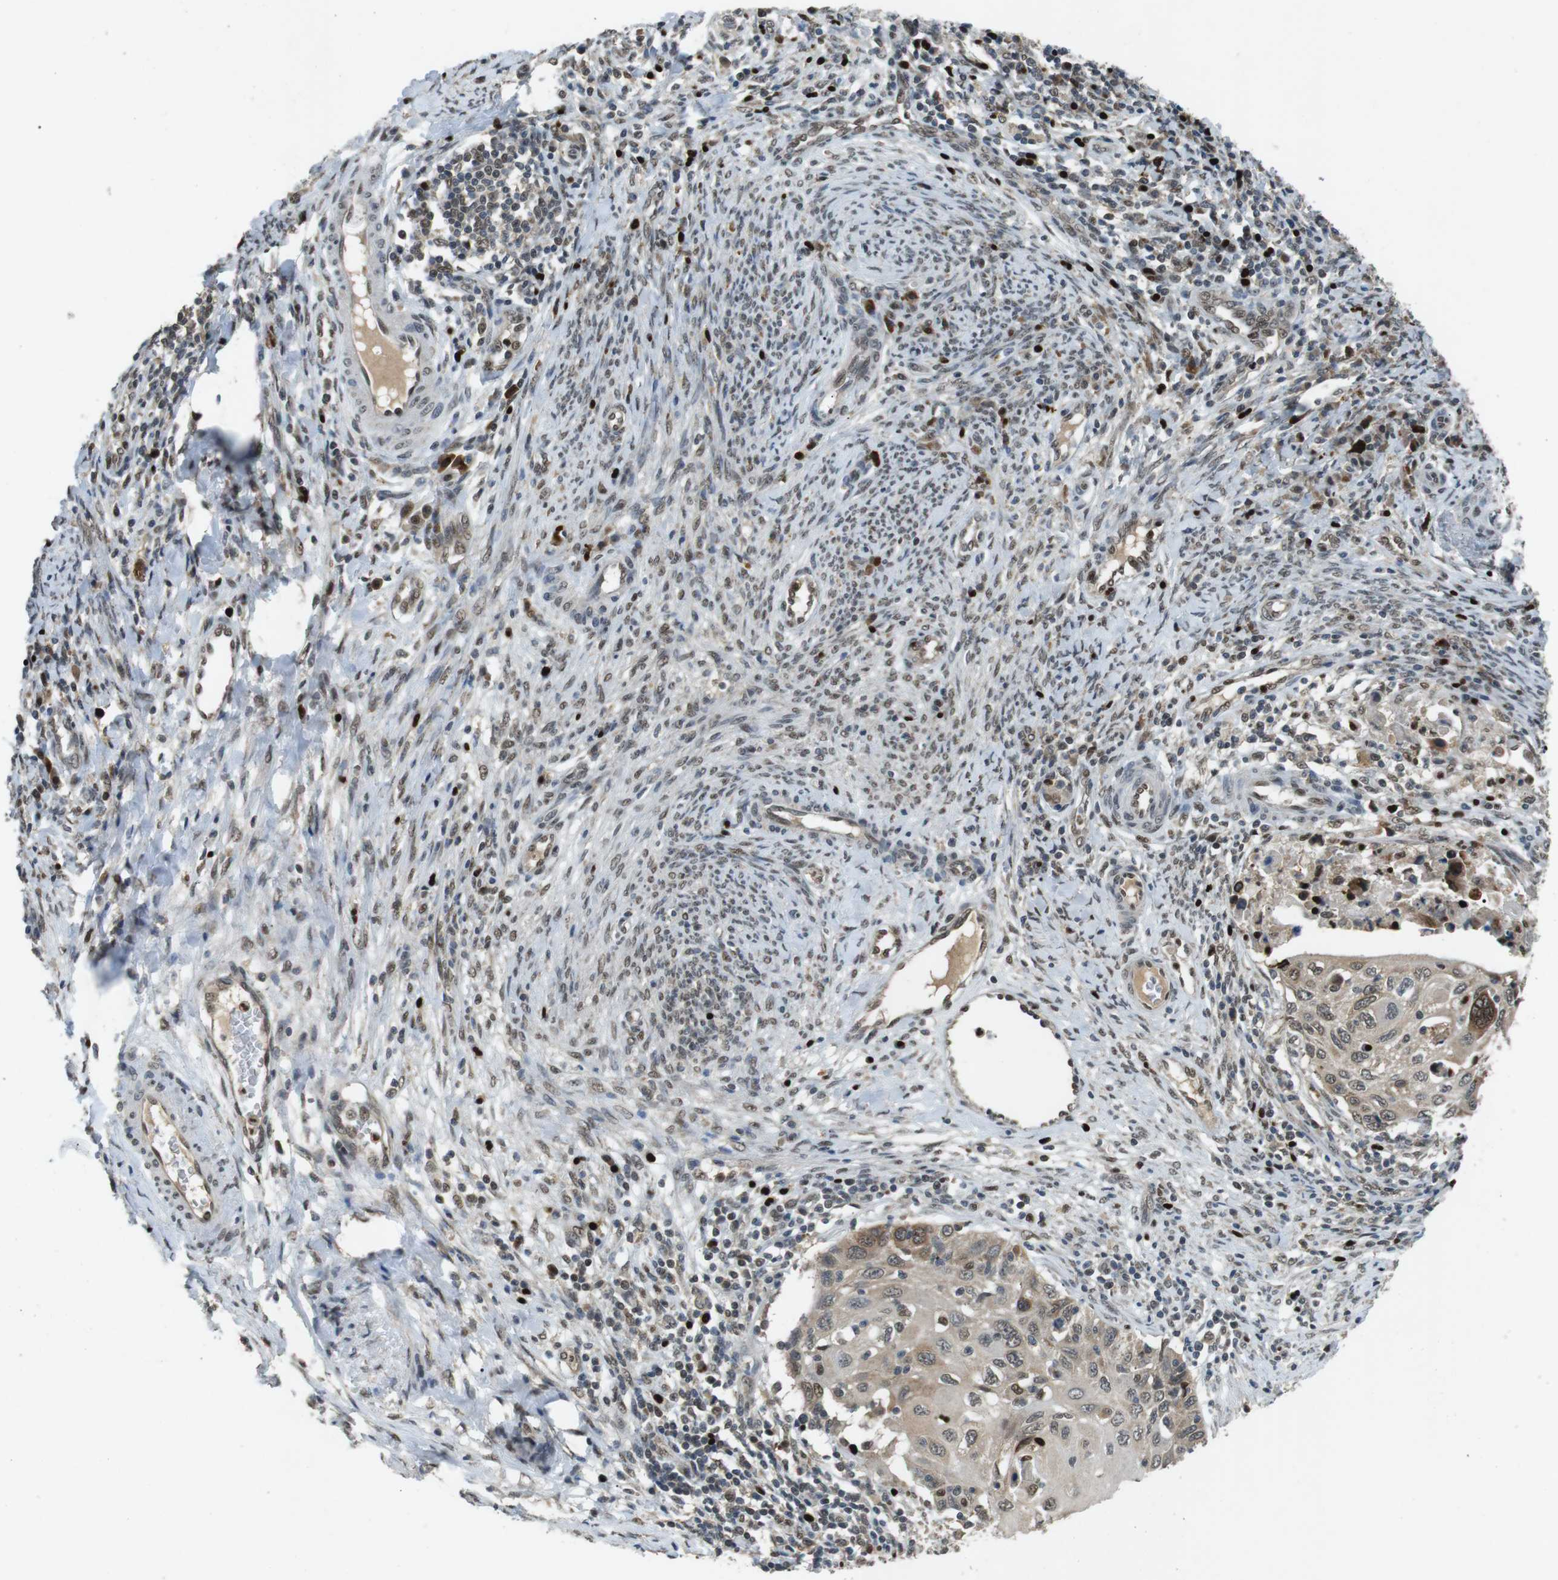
{"staining": {"intensity": "moderate", "quantity": ">75%", "location": "cytoplasmic/membranous,nuclear"}, "tissue": "cervical cancer", "cell_type": "Tumor cells", "image_type": "cancer", "snomed": [{"axis": "morphology", "description": "Squamous cell carcinoma, NOS"}, {"axis": "topography", "description": "Cervix"}], "caption": "Cervical cancer (squamous cell carcinoma) stained with a brown dye shows moderate cytoplasmic/membranous and nuclear positive expression in about >75% of tumor cells.", "gene": "ORAI3", "patient": {"sex": "female", "age": 70}}